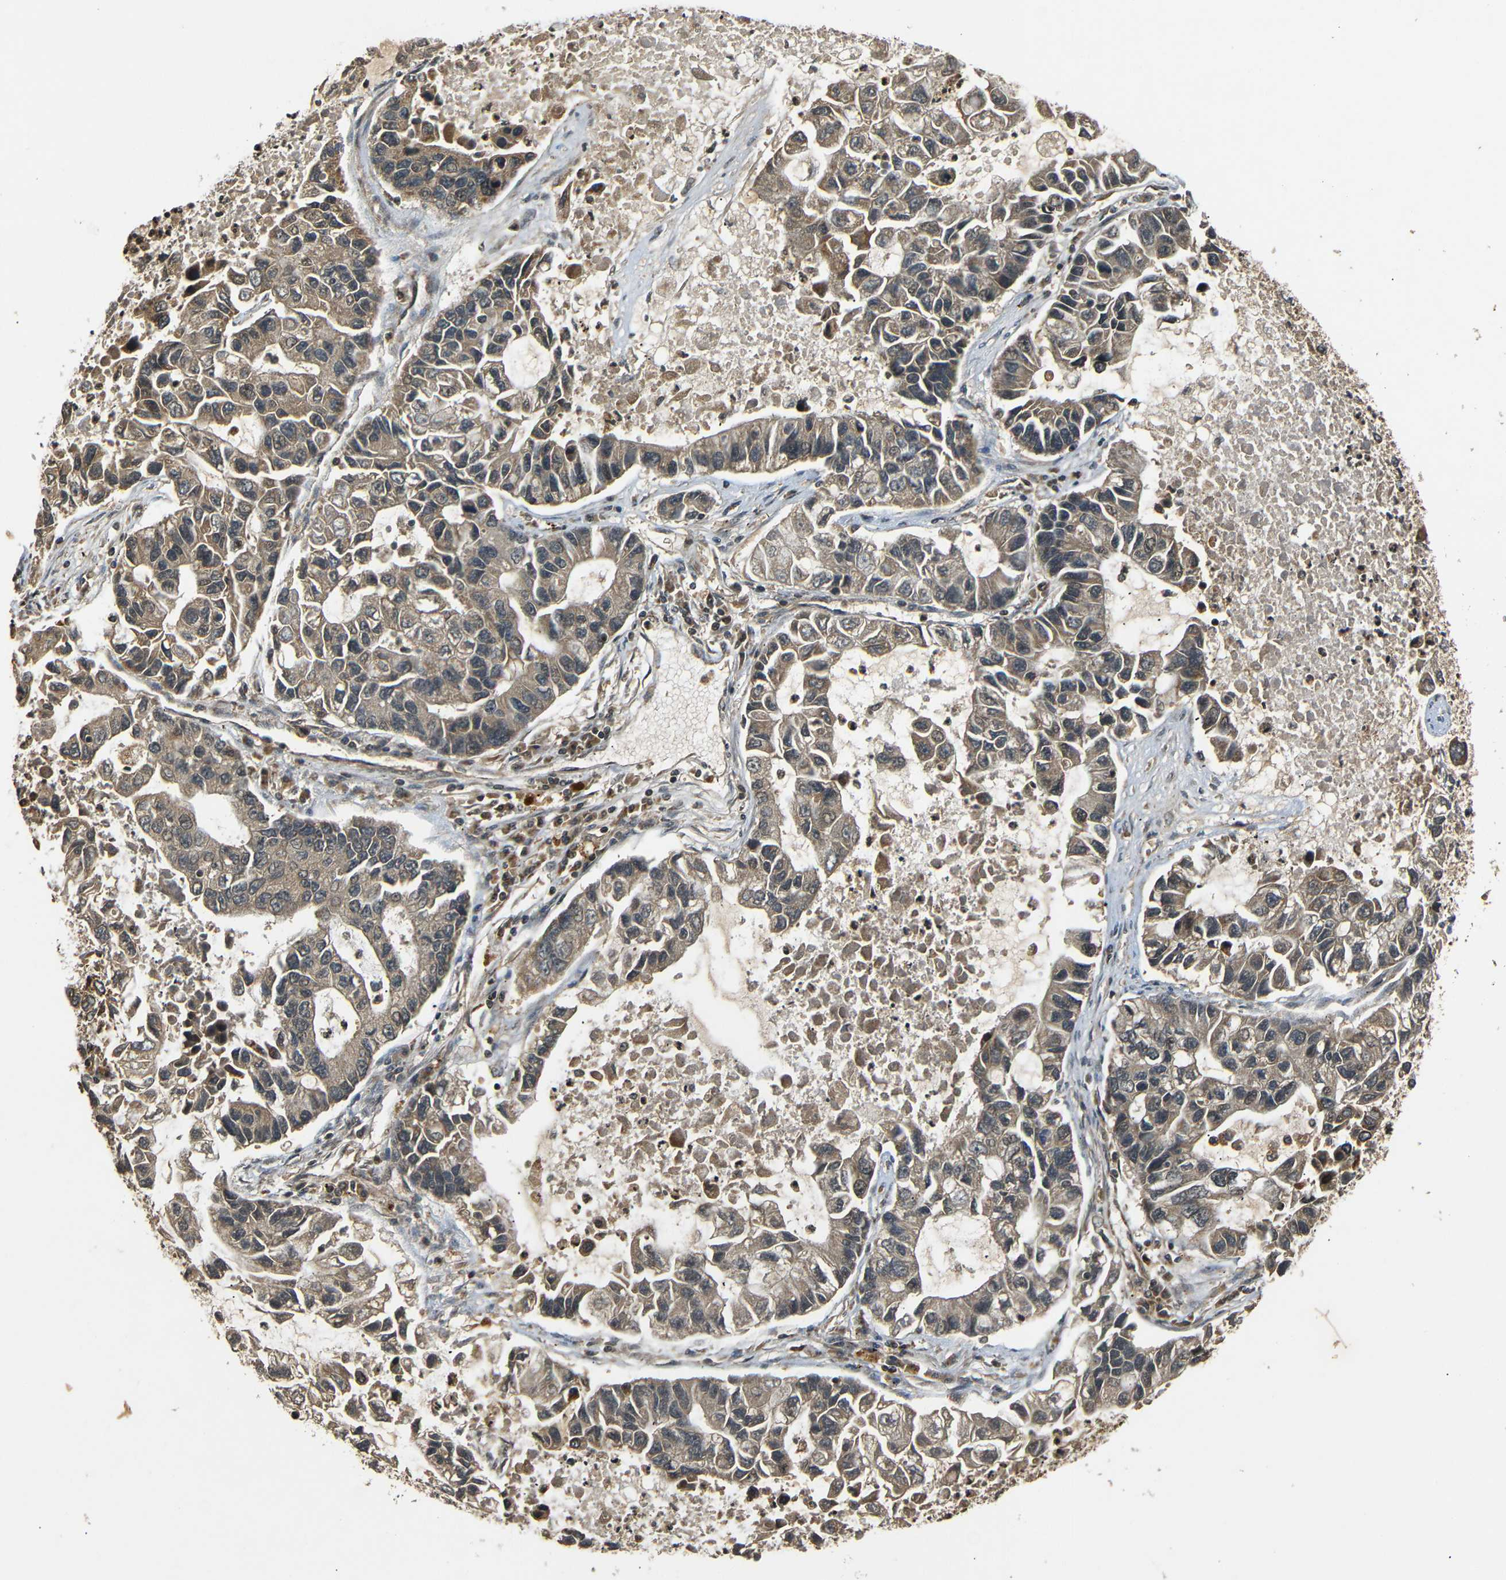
{"staining": {"intensity": "weak", "quantity": ">75%", "location": "cytoplasmic/membranous"}, "tissue": "lung cancer", "cell_type": "Tumor cells", "image_type": "cancer", "snomed": [{"axis": "morphology", "description": "Adenocarcinoma, NOS"}, {"axis": "topography", "description": "Lung"}], "caption": "The image reveals staining of lung cancer (adenocarcinoma), revealing weak cytoplasmic/membranous protein expression (brown color) within tumor cells.", "gene": "TANK", "patient": {"sex": "female", "age": 51}}